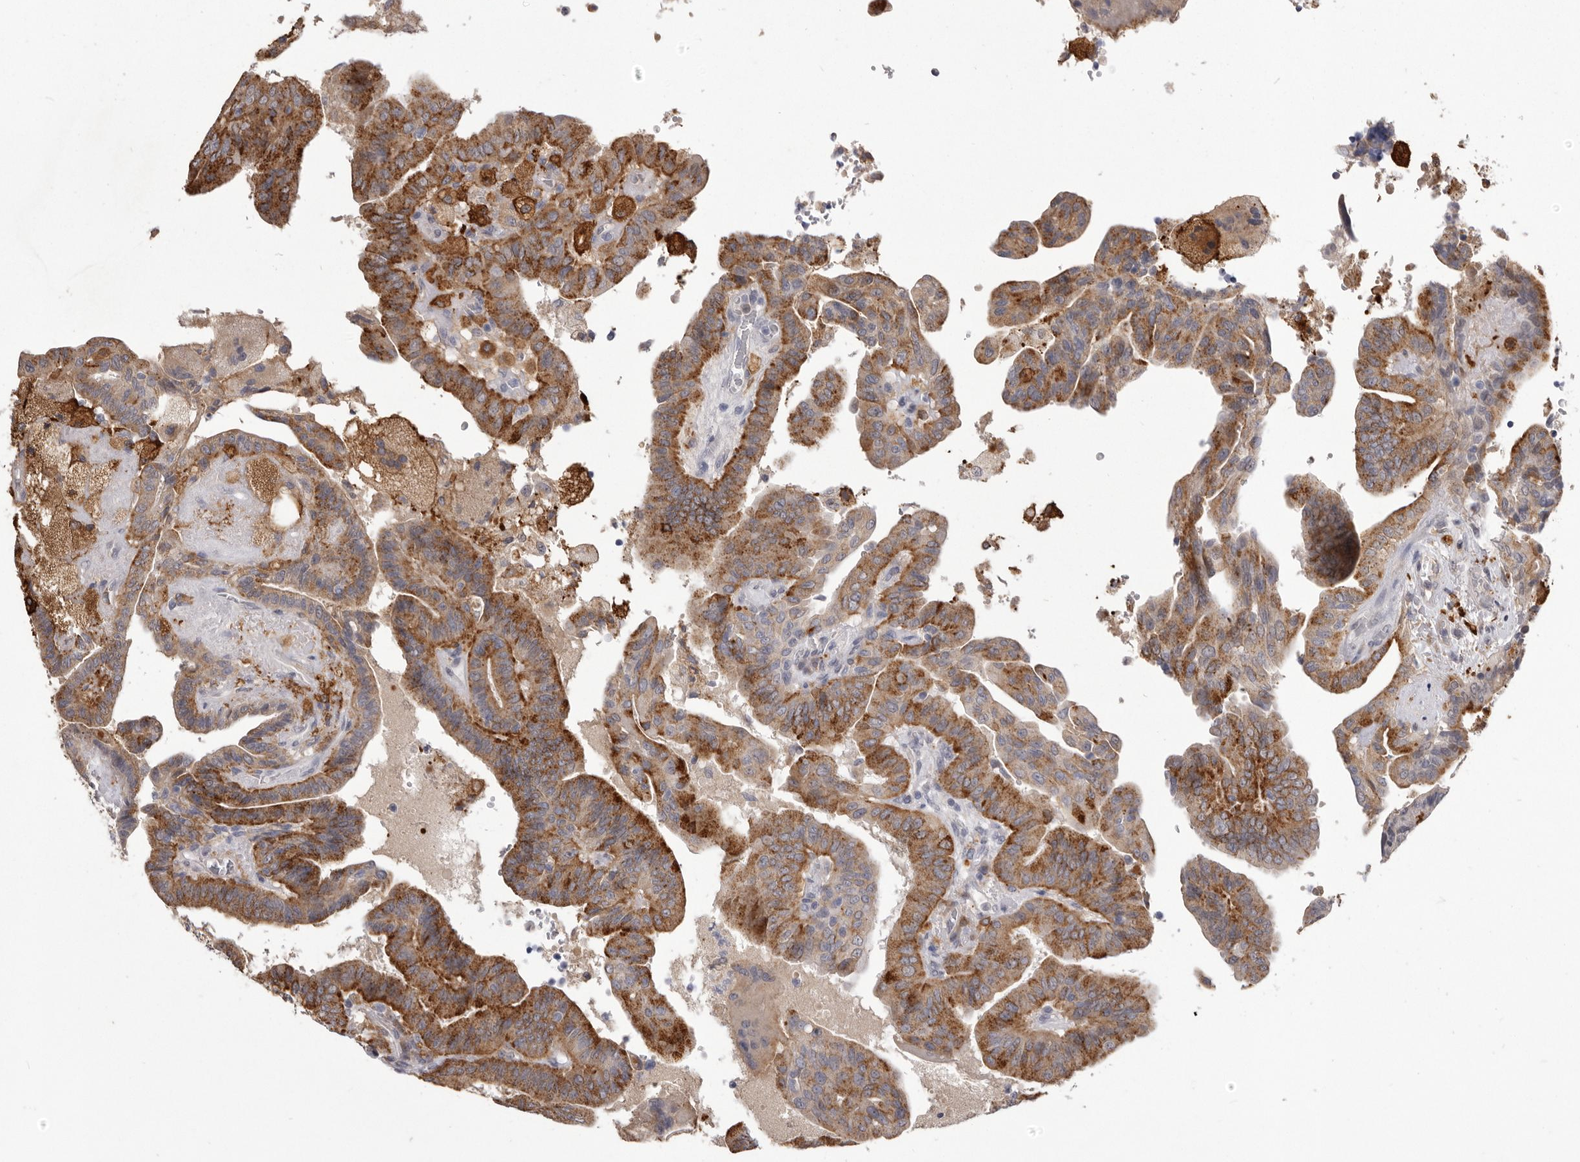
{"staining": {"intensity": "strong", "quantity": "25%-75%", "location": "cytoplasmic/membranous"}, "tissue": "thyroid cancer", "cell_type": "Tumor cells", "image_type": "cancer", "snomed": [{"axis": "morphology", "description": "Papillary adenocarcinoma, NOS"}, {"axis": "topography", "description": "Thyroid gland"}], "caption": "Immunohistochemical staining of thyroid cancer demonstrates strong cytoplasmic/membranous protein staining in approximately 25%-75% of tumor cells. The protein is stained brown, and the nuclei are stained in blue (DAB IHC with brightfield microscopy, high magnification).", "gene": "VPS45", "patient": {"sex": "male", "age": 33}}